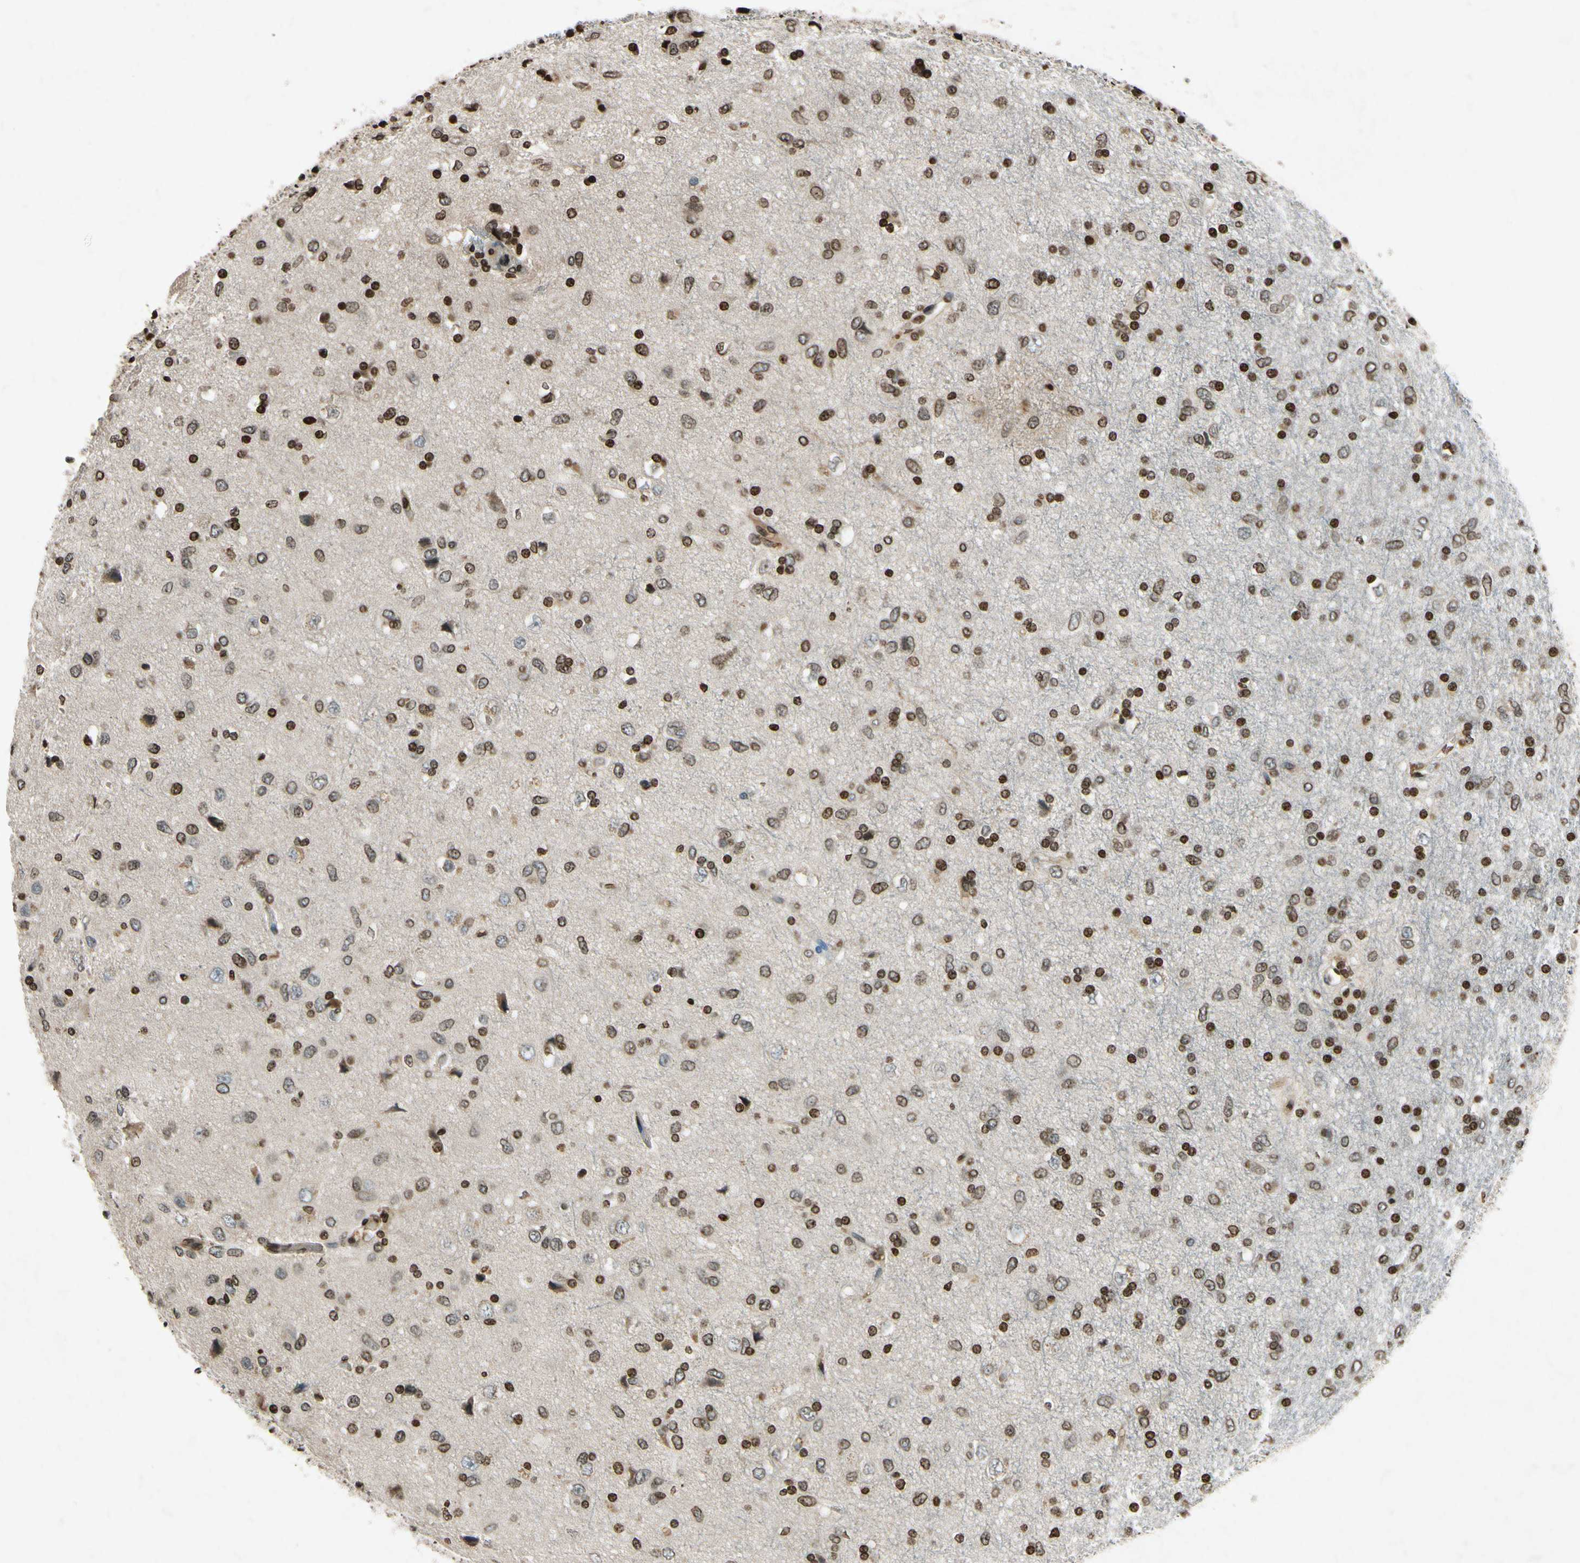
{"staining": {"intensity": "strong", "quantity": ">75%", "location": "nuclear"}, "tissue": "glioma", "cell_type": "Tumor cells", "image_type": "cancer", "snomed": [{"axis": "morphology", "description": "Glioma, malignant, Low grade"}, {"axis": "topography", "description": "Brain"}], "caption": "Strong nuclear expression is present in about >75% of tumor cells in glioma.", "gene": "HOXB3", "patient": {"sex": "male", "age": 77}}